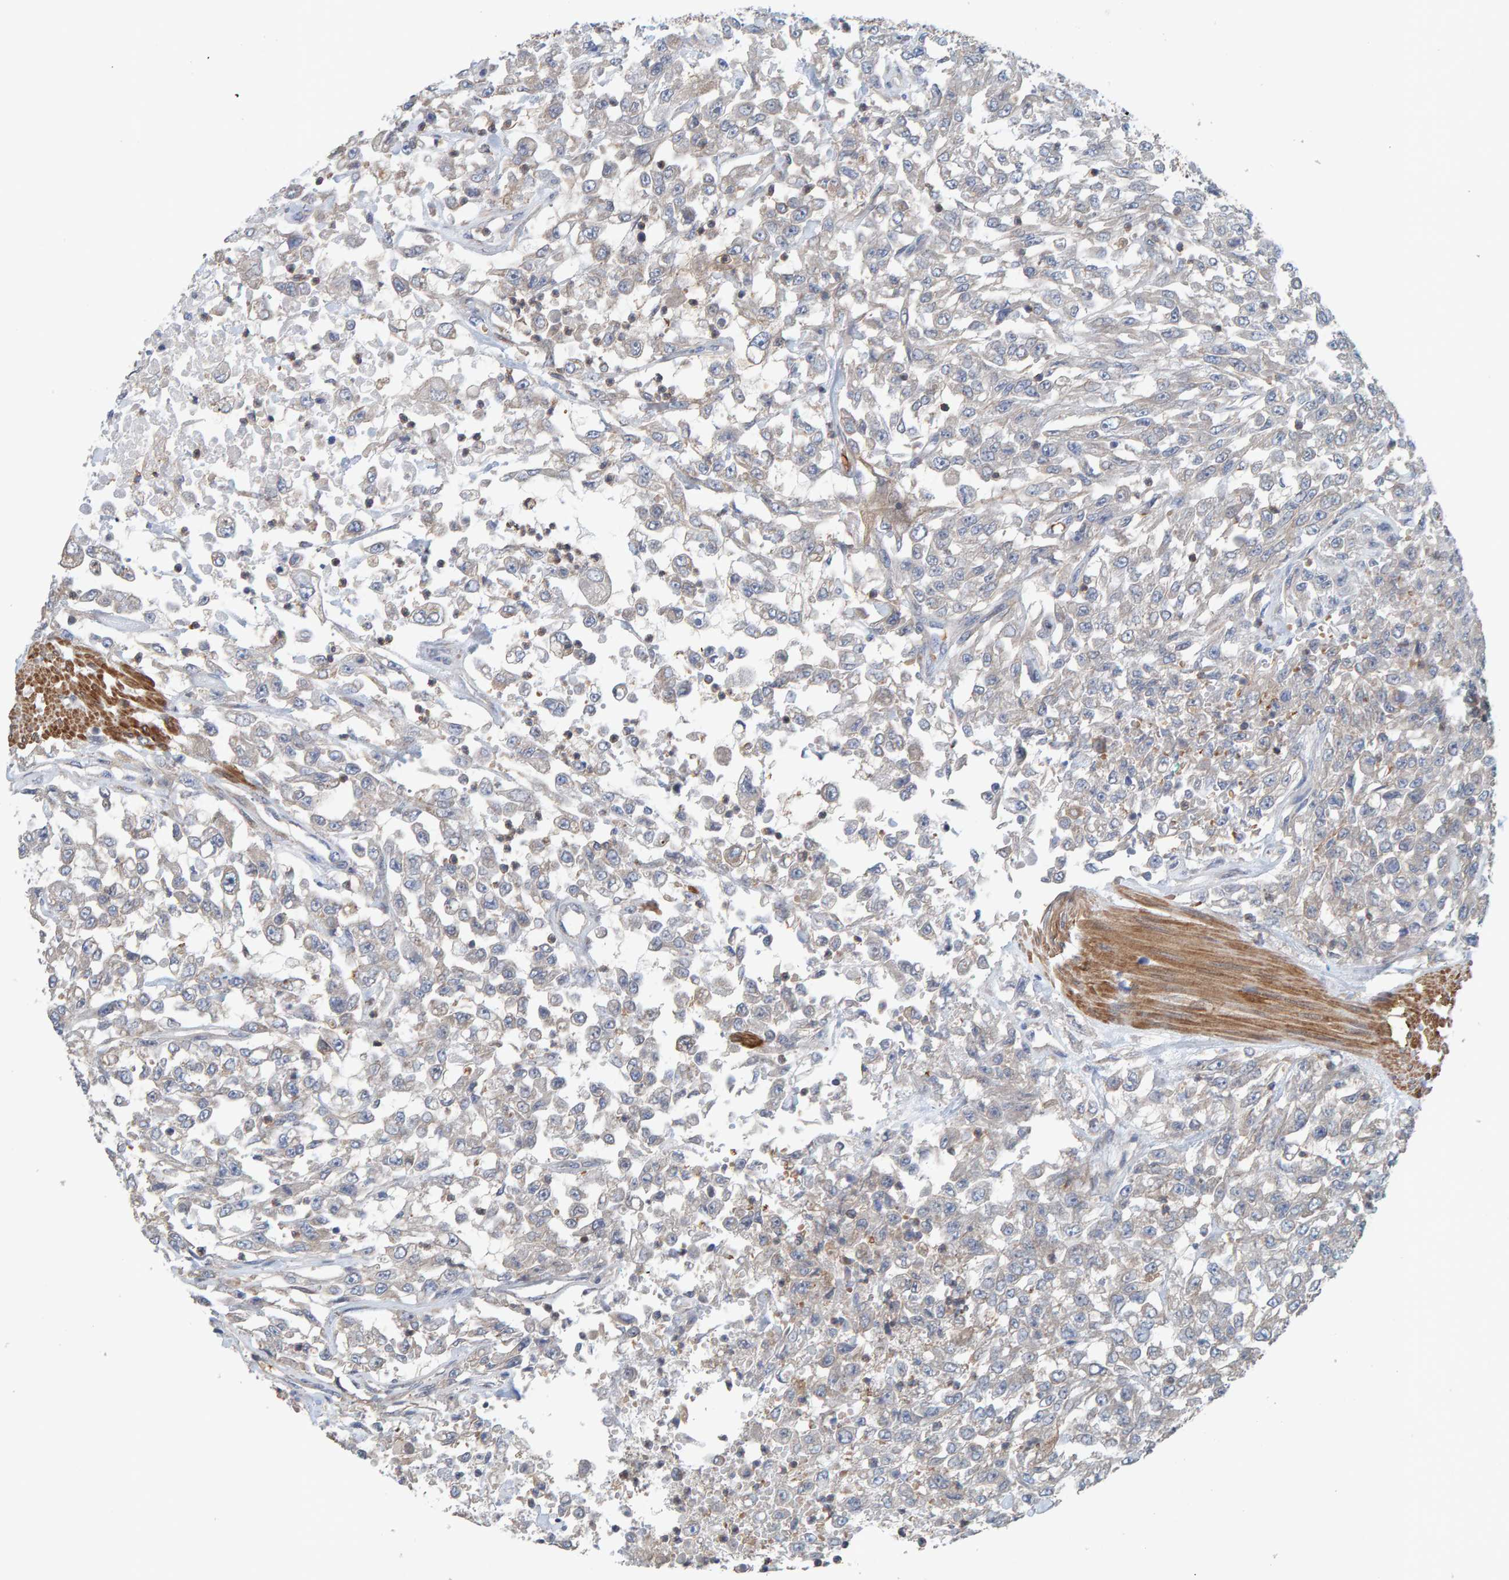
{"staining": {"intensity": "weak", "quantity": "<25%", "location": "cytoplasmic/membranous"}, "tissue": "urothelial cancer", "cell_type": "Tumor cells", "image_type": "cancer", "snomed": [{"axis": "morphology", "description": "Urothelial carcinoma, High grade"}, {"axis": "topography", "description": "Urinary bladder"}], "caption": "There is no significant expression in tumor cells of urothelial cancer.", "gene": "UBAP1", "patient": {"sex": "male", "age": 46}}